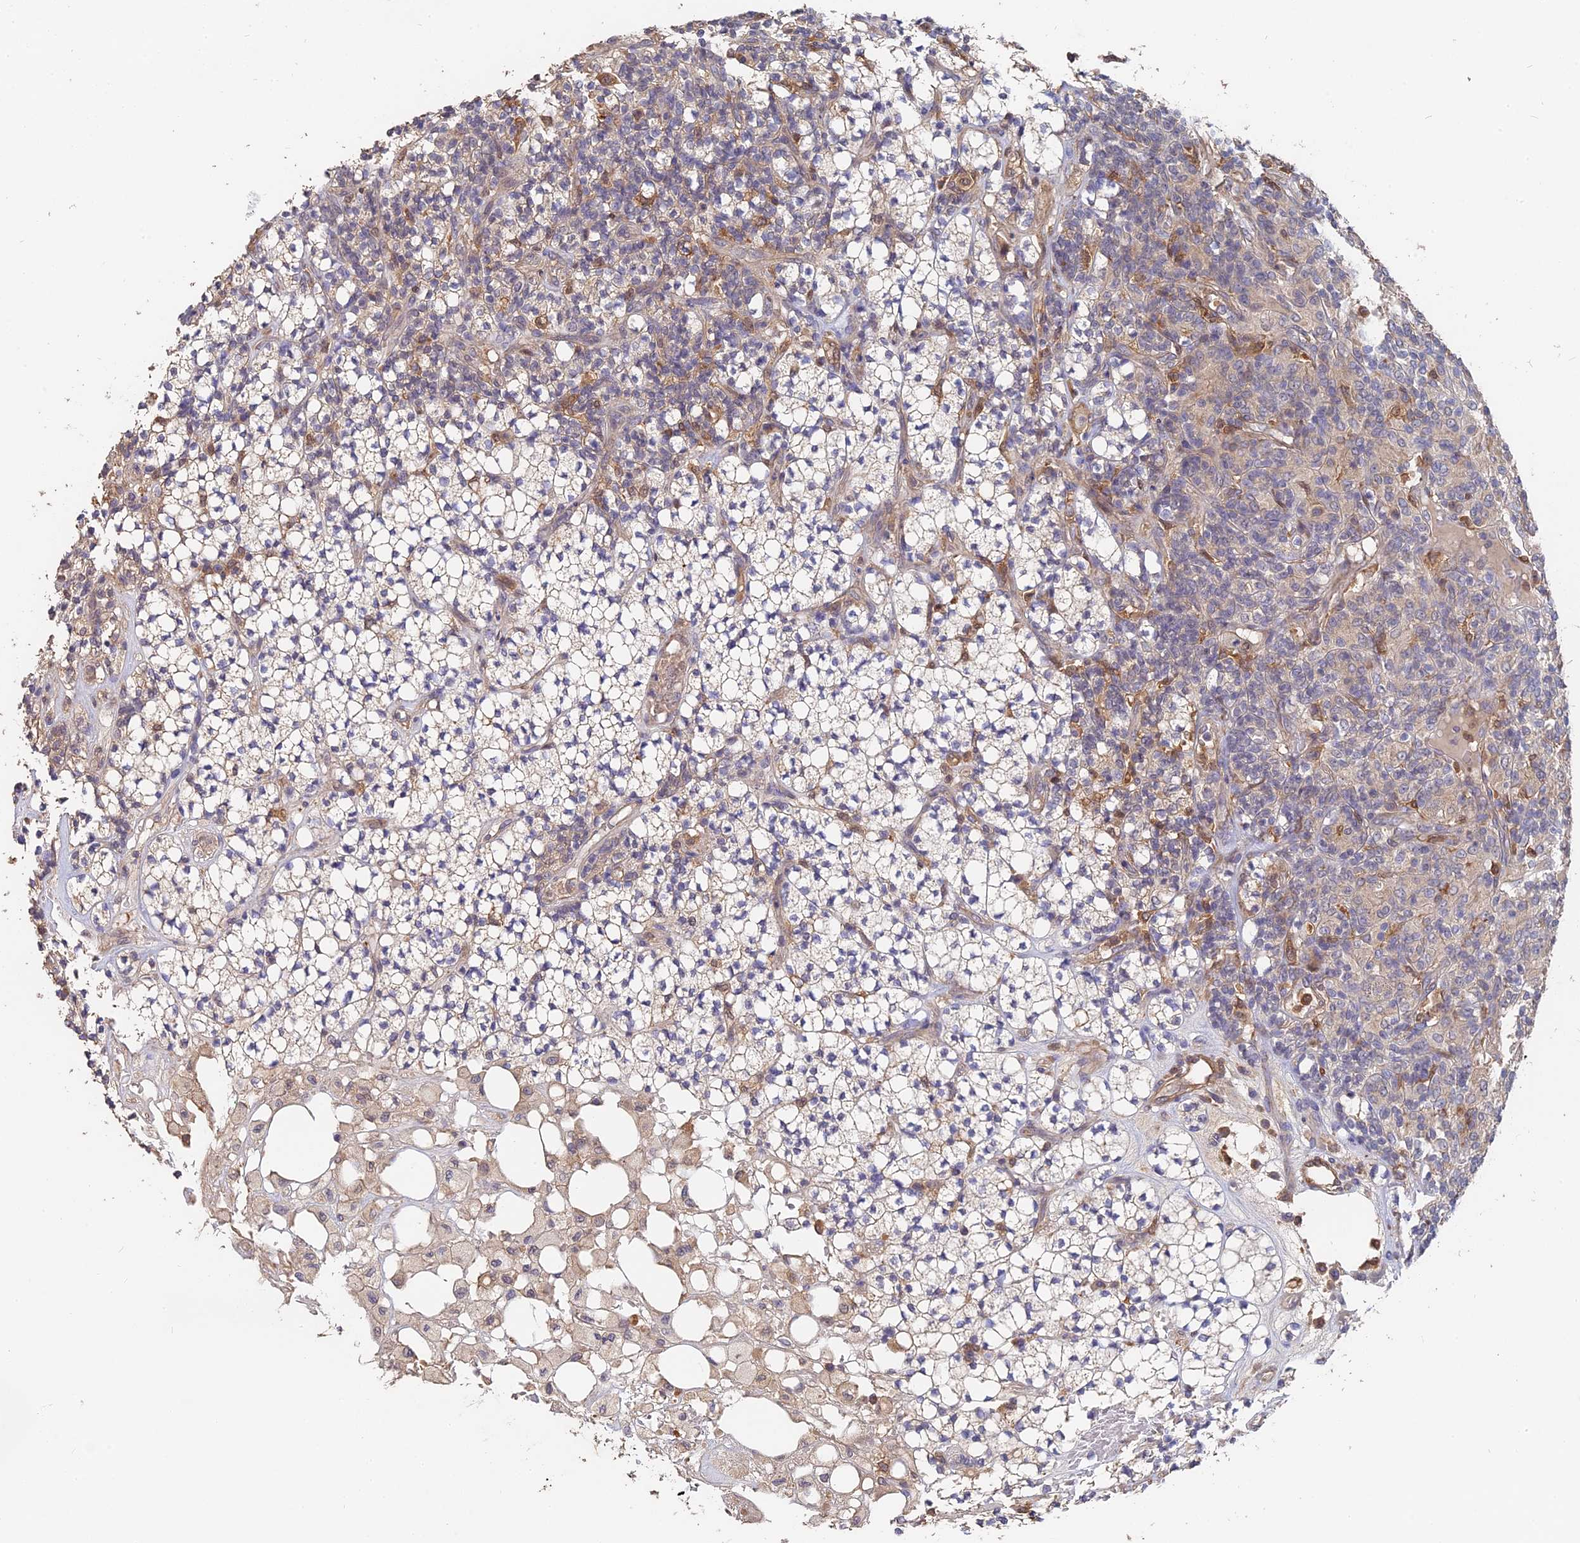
{"staining": {"intensity": "weak", "quantity": "<25%", "location": "cytoplasmic/membranous"}, "tissue": "renal cancer", "cell_type": "Tumor cells", "image_type": "cancer", "snomed": [{"axis": "morphology", "description": "Adenocarcinoma, NOS"}, {"axis": "topography", "description": "Kidney"}], "caption": "Renal cancer (adenocarcinoma) was stained to show a protein in brown. There is no significant positivity in tumor cells.", "gene": "SAC3D1", "patient": {"sex": "male", "age": 77}}